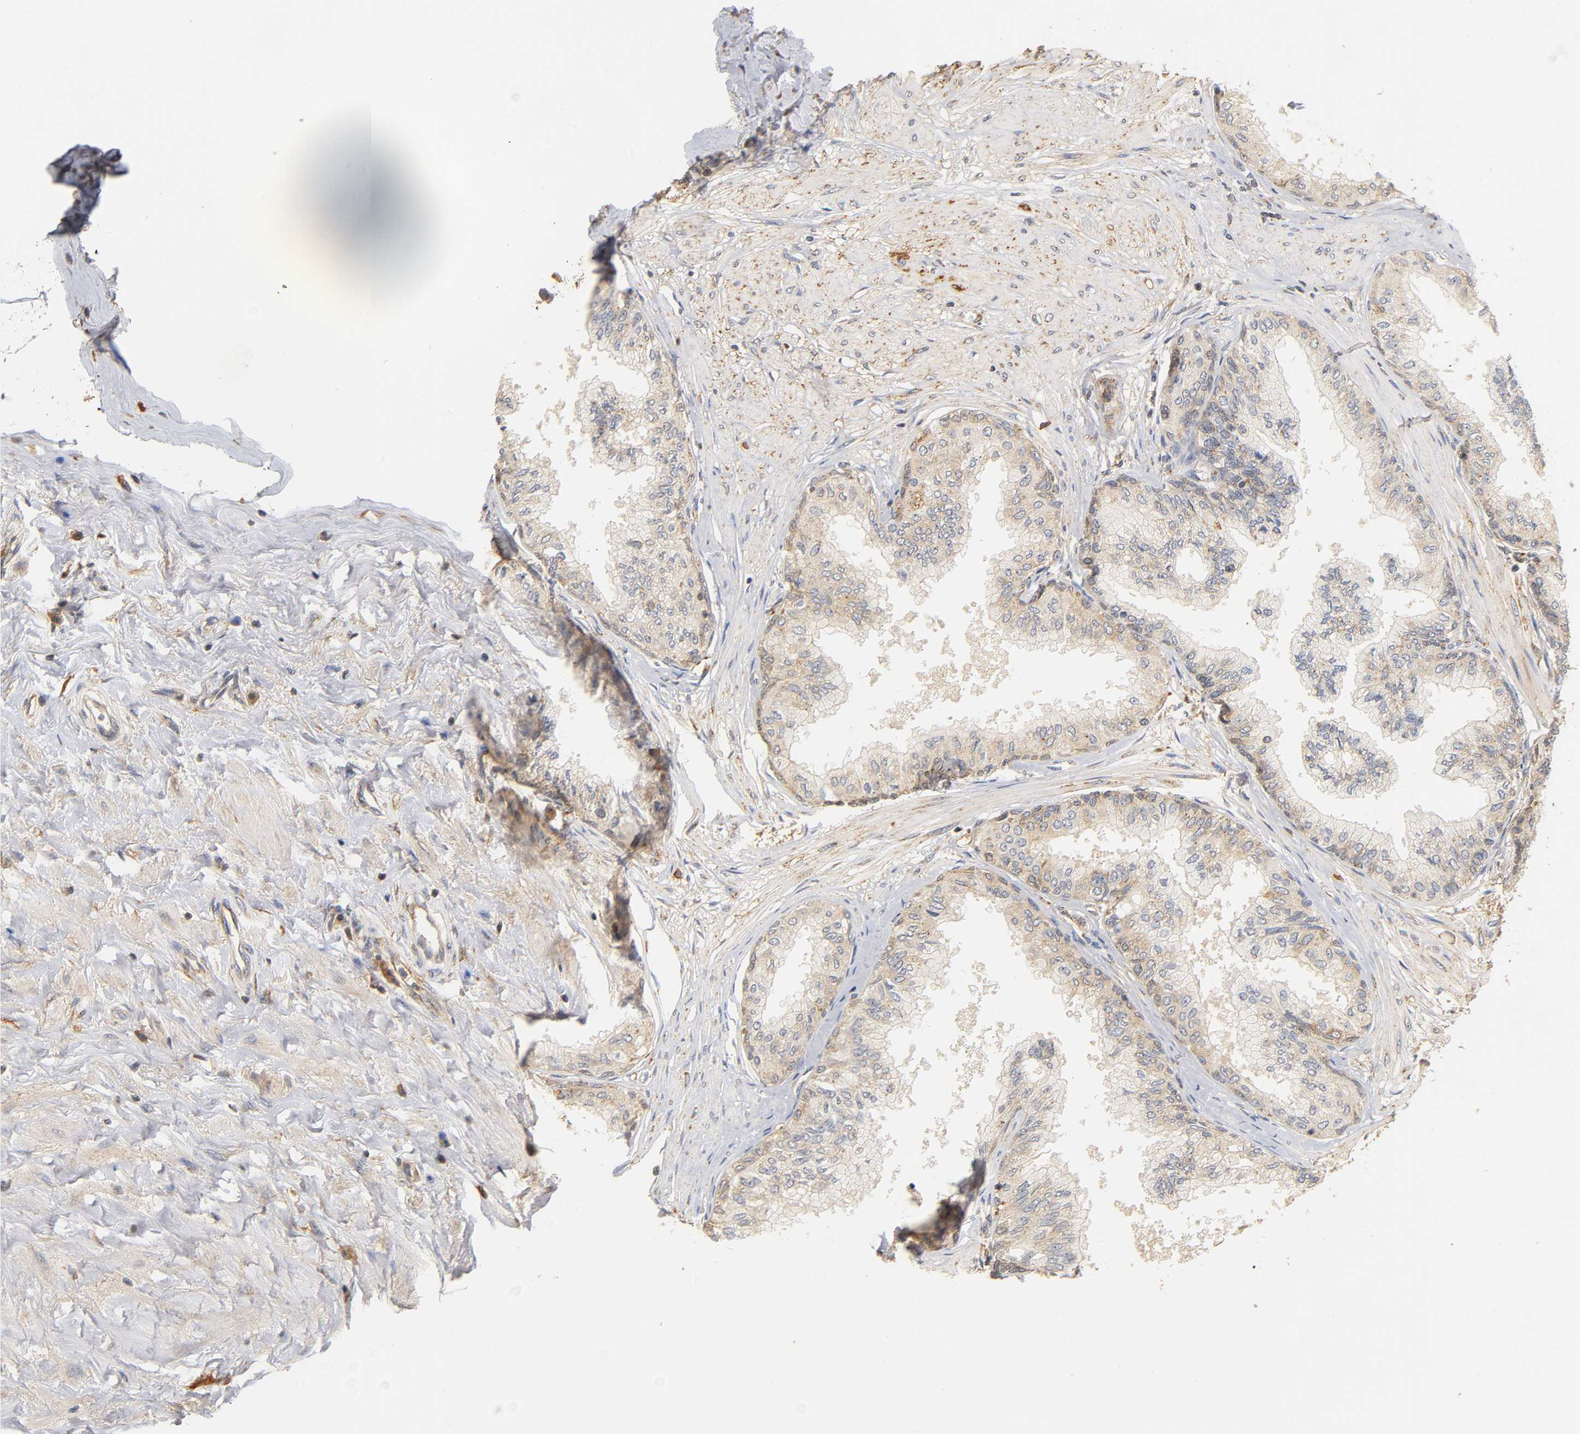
{"staining": {"intensity": "weak", "quantity": ">75%", "location": "cytoplasmic/membranous"}, "tissue": "prostate", "cell_type": "Glandular cells", "image_type": "normal", "snomed": [{"axis": "morphology", "description": "Normal tissue, NOS"}, {"axis": "topography", "description": "Prostate"}, {"axis": "topography", "description": "Seminal veicle"}], "caption": "DAB (3,3'-diaminobenzidine) immunohistochemical staining of benign human prostate reveals weak cytoplasmic/membranous protein expression in about >75% of glandular cells.", "gene": "SCAP", "patient": {"sex": "male", "age": 60}}